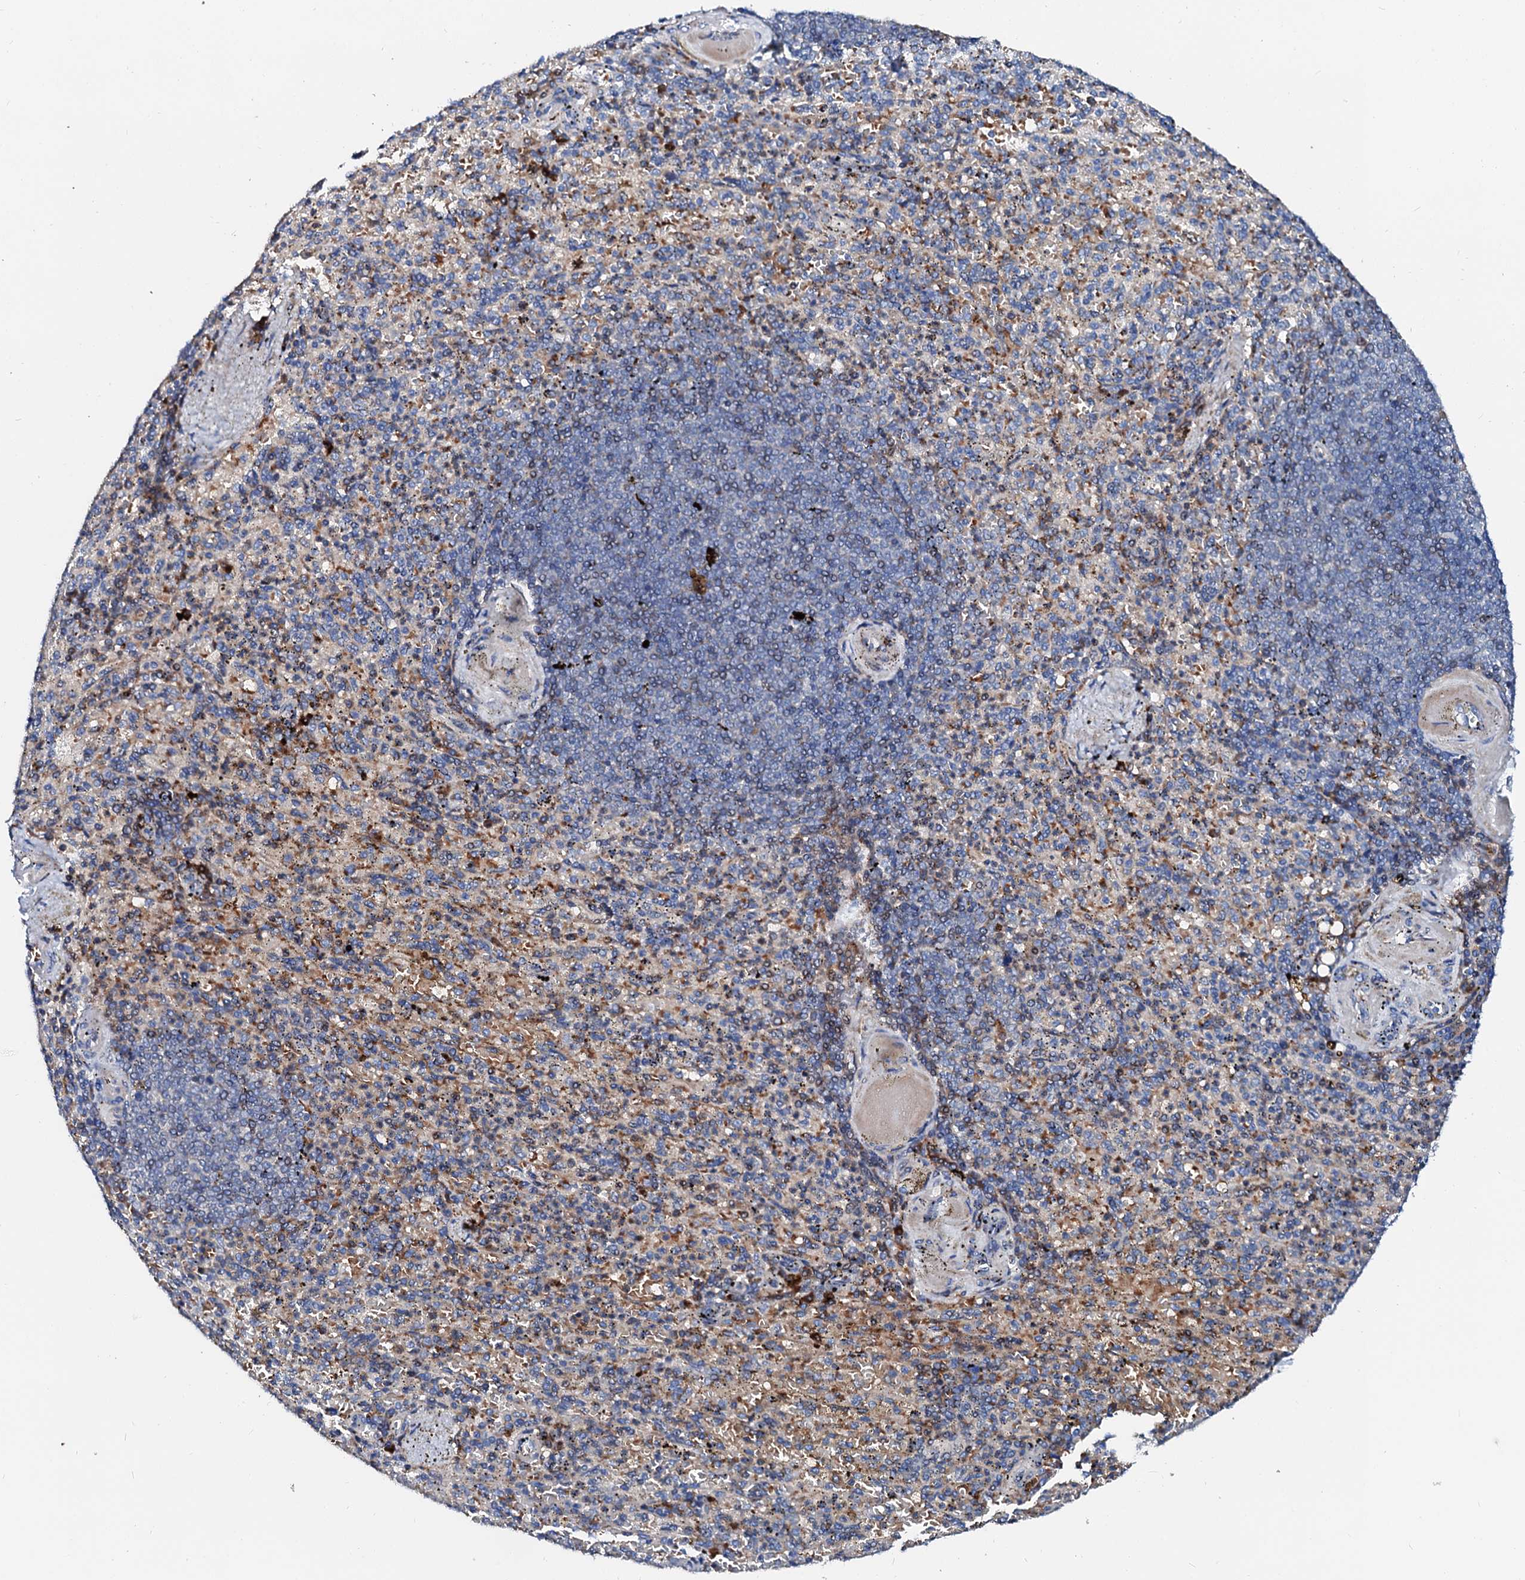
{"staining": {"intensity": "weak", "quantity": "<25%", "location": "cytoplasmic/membranous"}, "tissue": "spleen", "cell_type": "Cells in red pulp", "image_type": "normal", "snomed": [{"axis": "morphology", "description": "Normal tissue, NOS"}, {"axis": "topography", "description": "Spleen"}], "caption": "Immunohistochemistry (IHC) of normal spleen shows no expression in cells in red pulp.", "gene": "SLC10A7", "patient": {"sex": "female", "age": 74}}